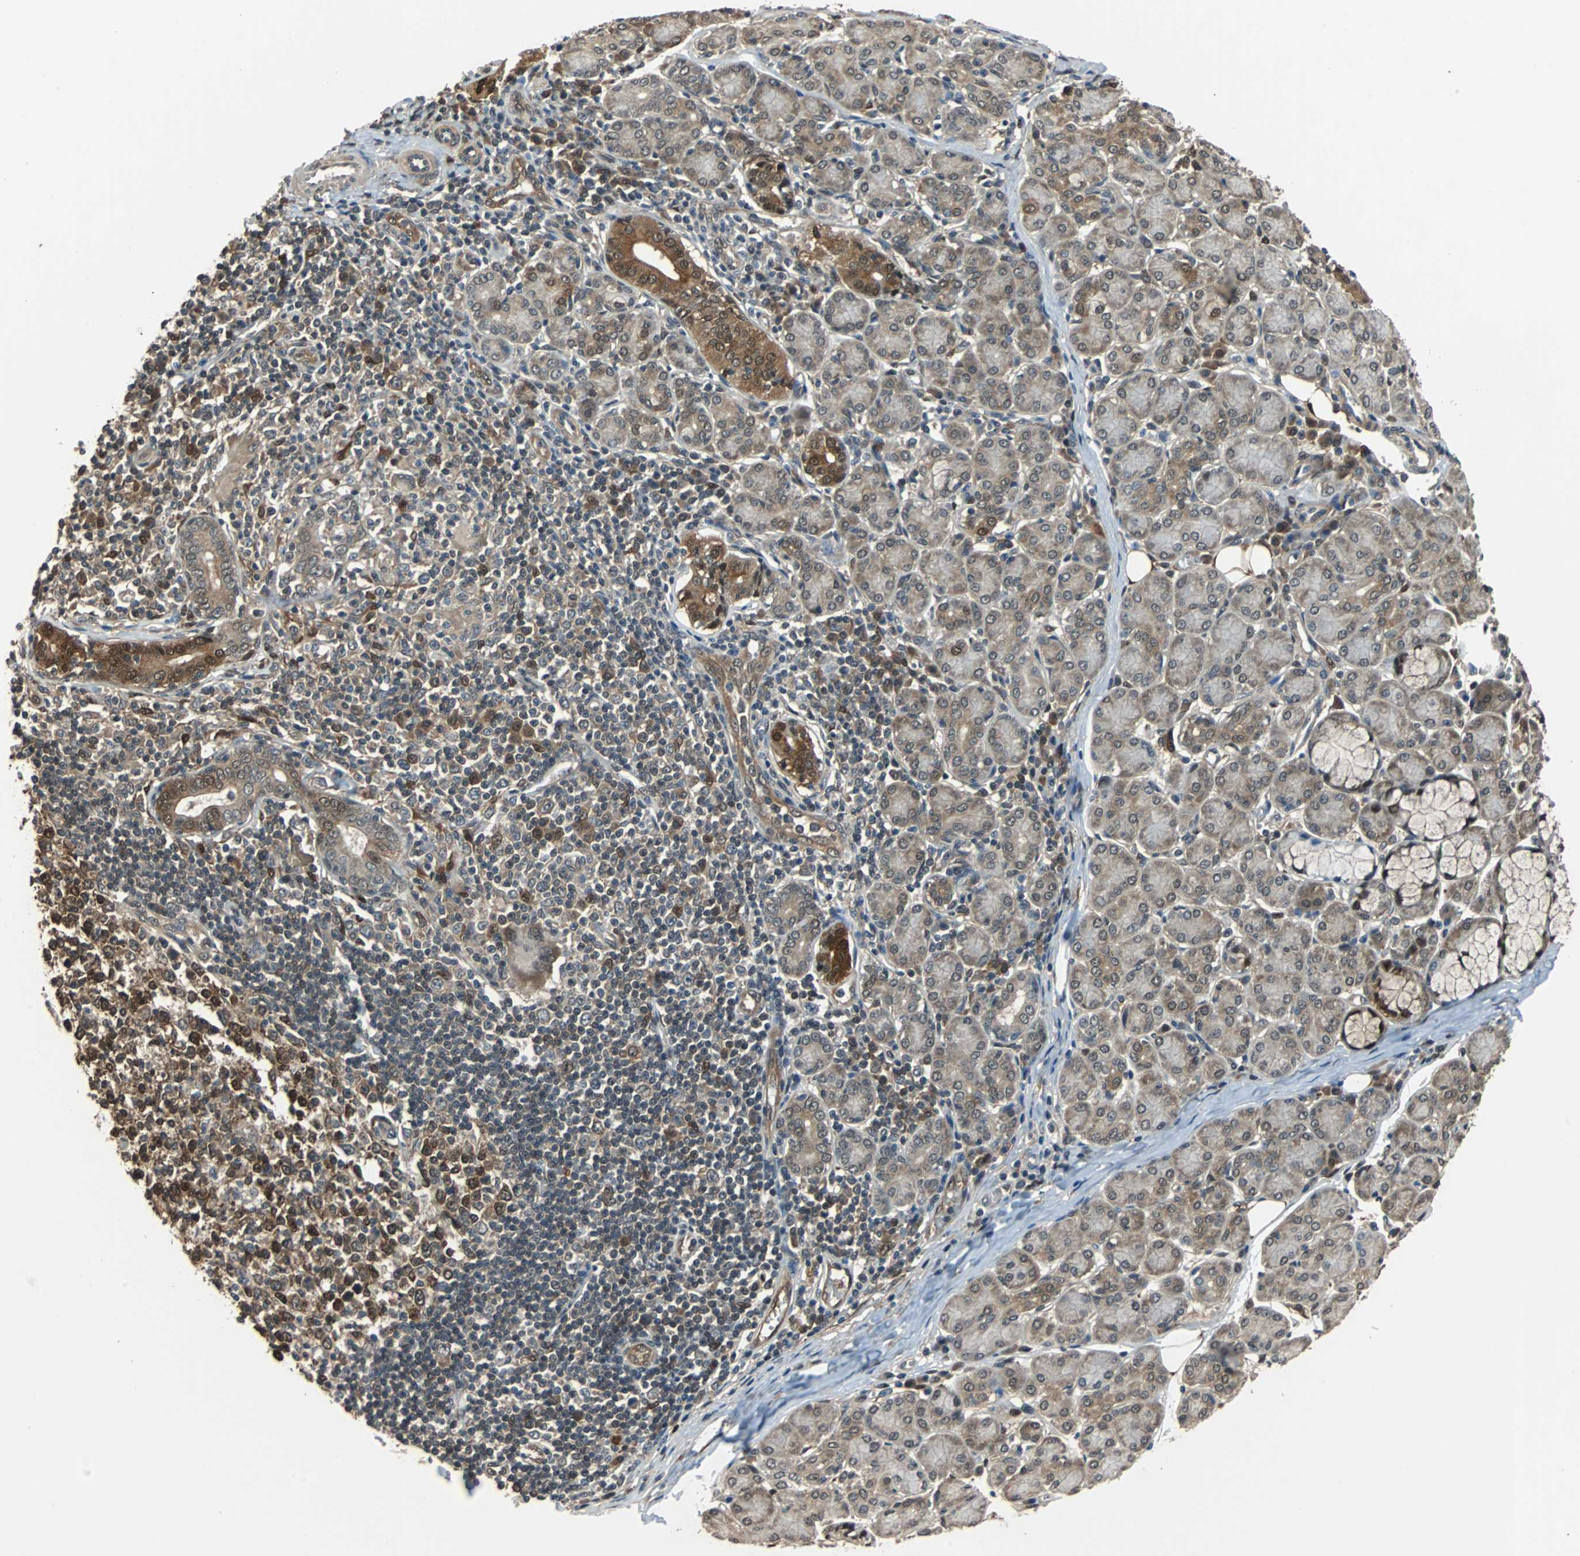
{"staining": {"intensity": "strong", "quantity": ">75%", "location": "nuclear"}, "tissue": "salivary gland", "cell_type": "Glandular cells", "image_type": "normal", "snomed": [{"axis": "morphology", "description": "Normal tissue, NOS"}, {"axis": "morphology", "description": "Inflammation, NOS"}, {"axis": "topography", "description": "Lymph node"}, {"axis": "topography", "description": "Salivary gland"}], "caption": "Immunohistochemical staining of unremarkable human salivary gland displays high levels of strong nuclear staining in about >75% of glandular cells. (IHC, brightfield microscopy, high magnification).", "gene": "PRDX6", "patient": {"sex": "male", "age": 3}}